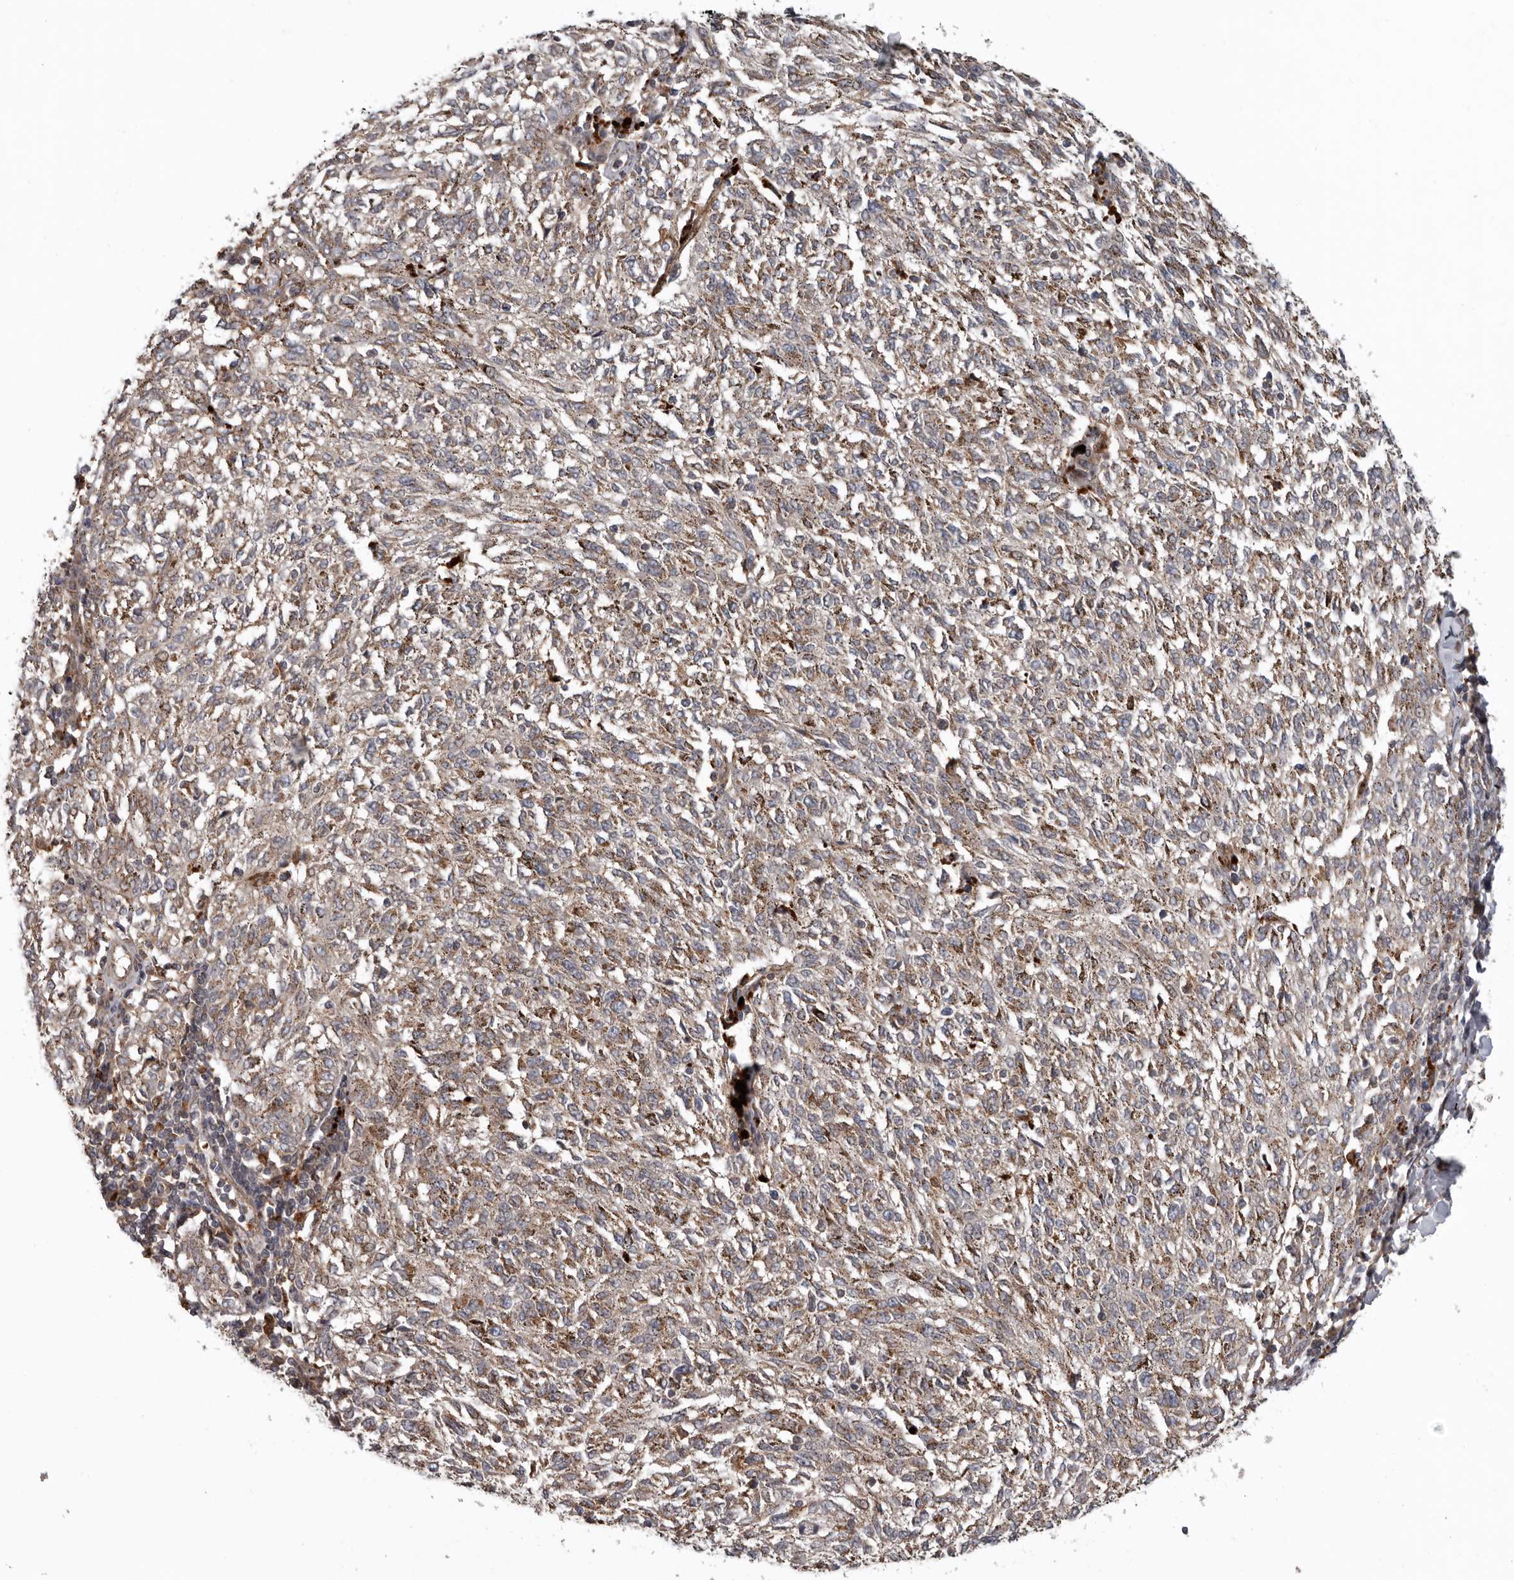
{"staining": {"intensity": "weak", "quantity": ">75%", "location": "cytoplasmic/membranous"}, "tissue": "melanoma", "cell_type": "Tumor cells", "image_type": "cancer", "snomed": [{"axis": "morphology", "description": "Malignant melanoma, NOS"}, {"axis": "topography", "description": "Skin"}], "caption": "Immunohistochemical staining of human melanoma reveals weak cytoplasmic/membranous protein staining in about >75% of tumor cells.", "gene": "FGFR4", "patient": {"sex": "female", "age": 72}}